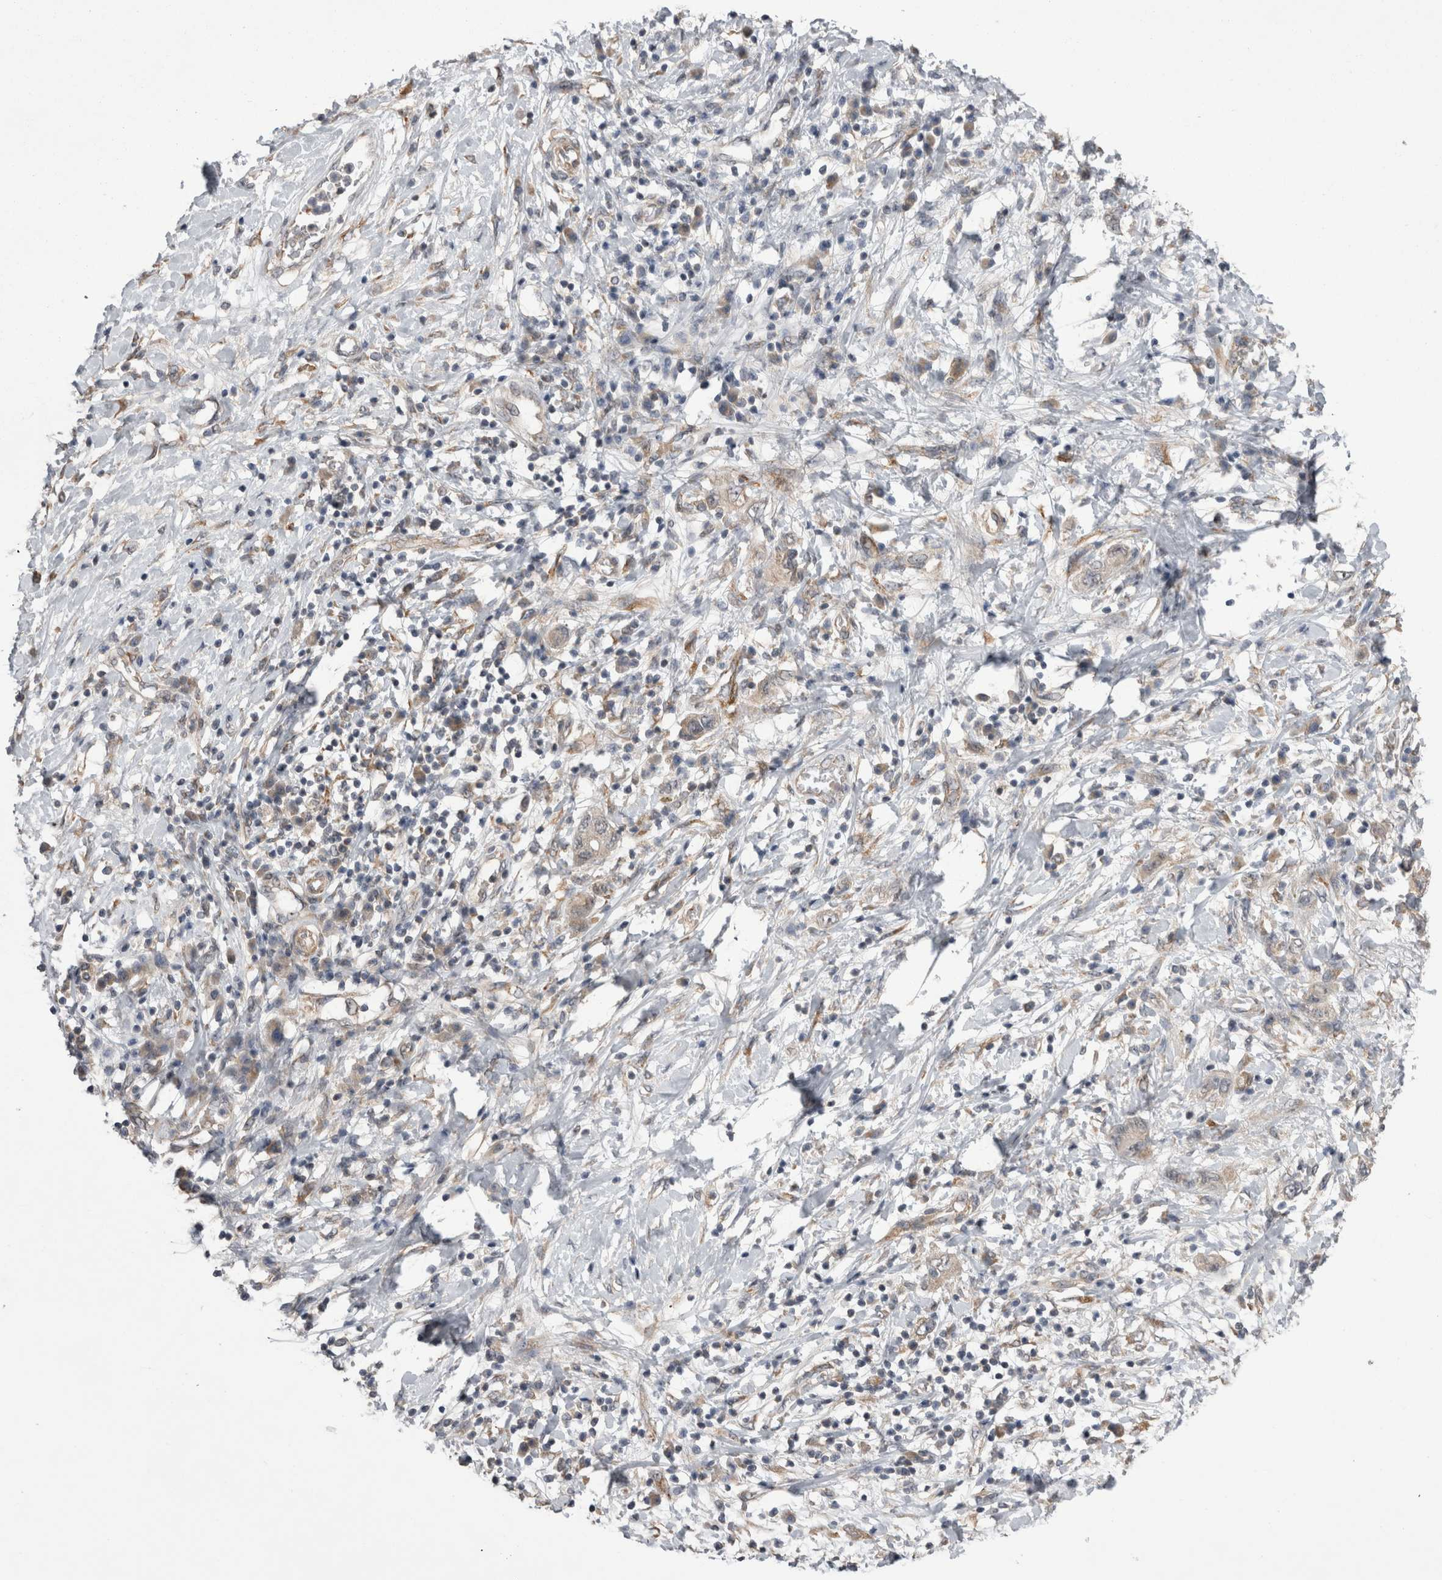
{"staining": {"intensity": "moderate", "quantity": "25%-75%", "location": "cytoplasmic/membranous"}, "tissue": "pancreatic cancer", "cell_type": "Tumor cells", "image_type": "cancer", "snomed": [{"axis": "morphology", "description": "Adenocarcinoma, NOS"}, {"axis": "topography", "description": "Pancreas"}], "caption": "Moderate cytoplasmic/membranous expression is identified in about 25%-75% of tumor cells in pancreatic cancer.", "gene": "ARHGAP29", "patient": {"sex": "female", "age": 73}}